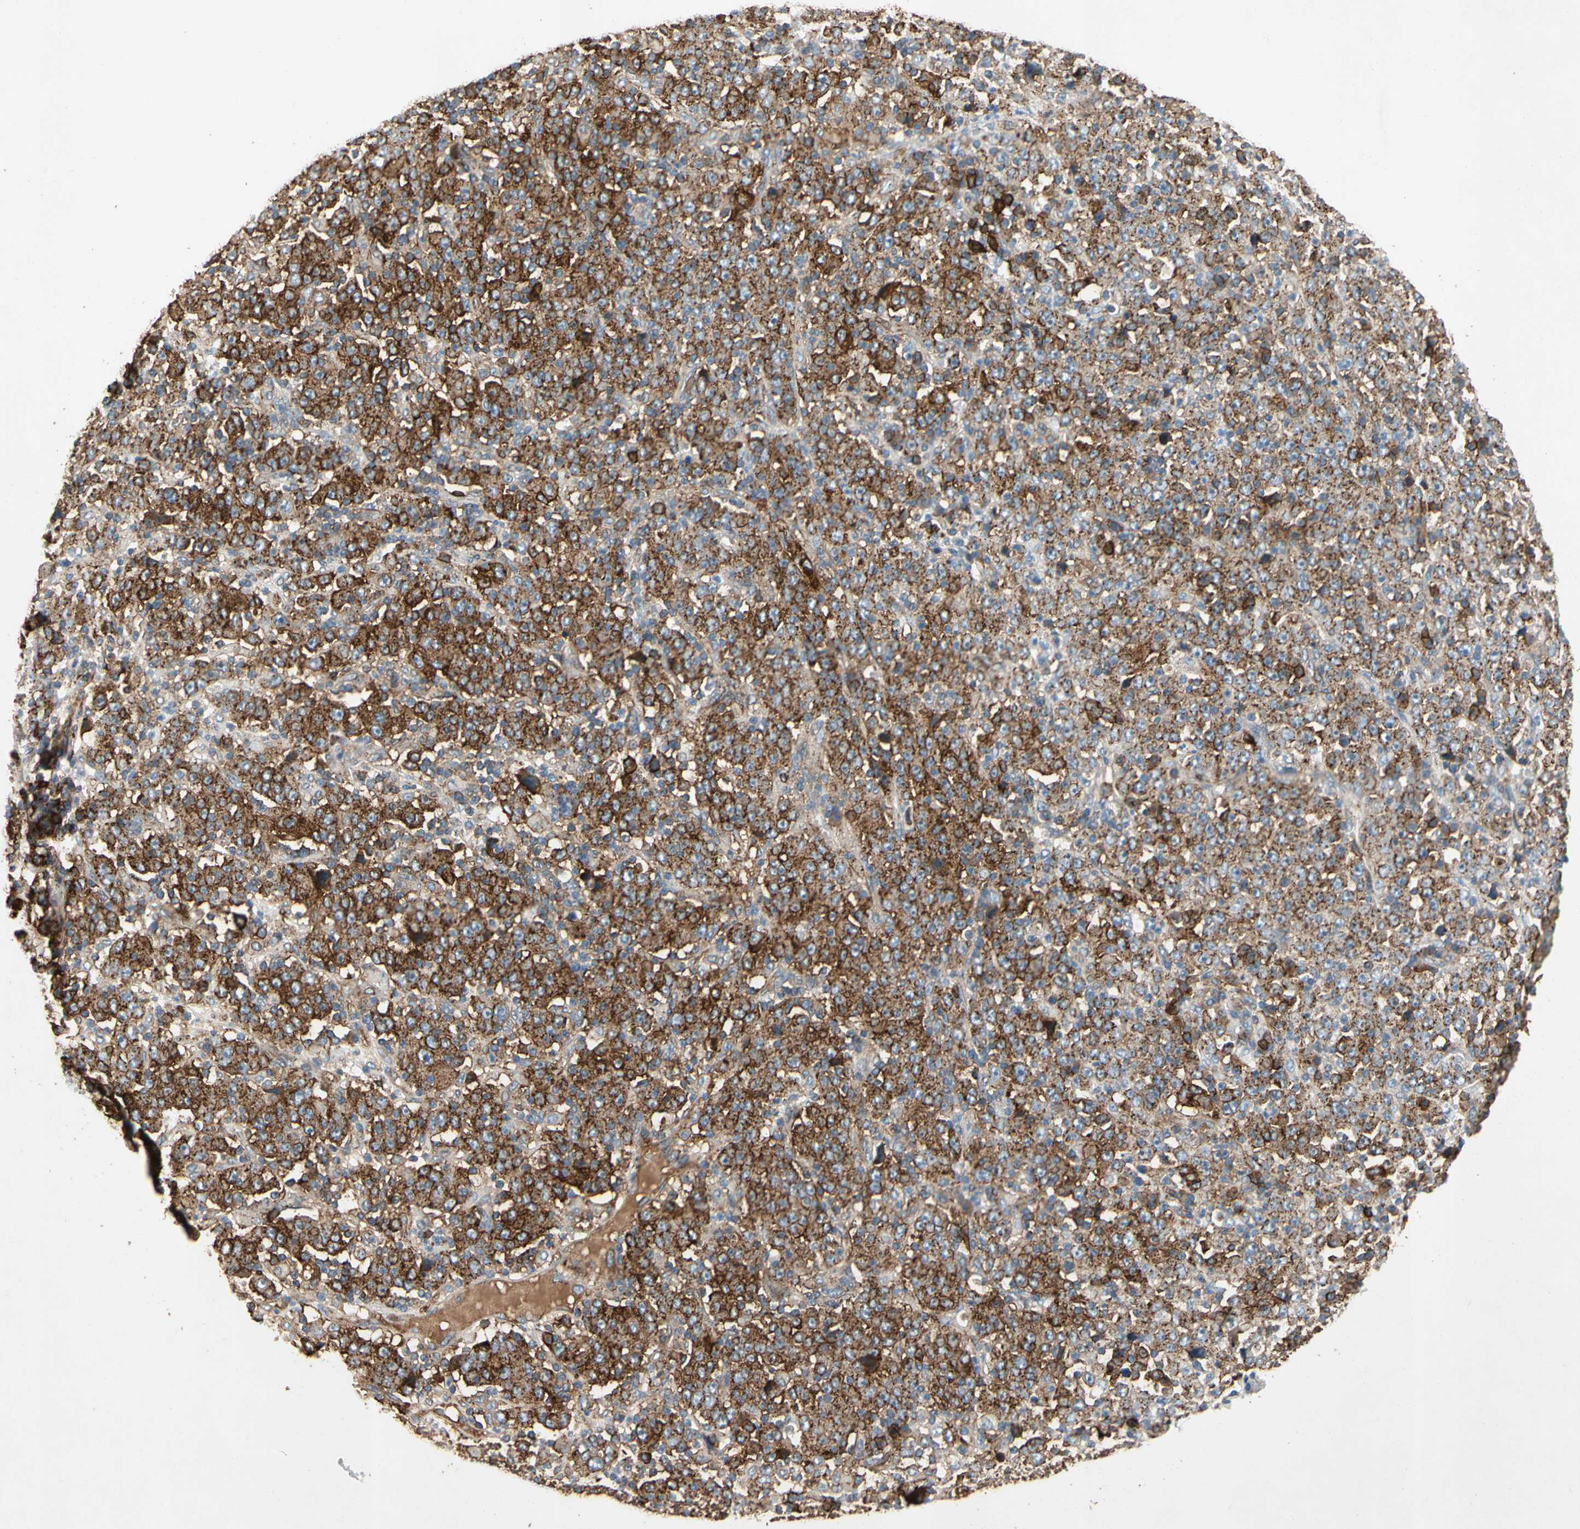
{"staining": {"intensity": "strong", "quantity": ">75%", "location": "cytoplasmic/membranous"}, "tissue": "stomach cancer", "cell_type": "Tumor cells", "image_type": "cancer", "snomed": [{"axis": "morphology", "description": "Normal tissue, NOS"}, {"axis": "morphology", "description": "Adenocarcinoma, NOS"}, {"axis": "topography", "description": "Stomach, upper"}, {"axis": "topography", "description": "Stomach"}], "caption": "High-power microscopy captured an immunohistochemistry photomicrograph of stomach adenocarcinoma, revealing strong cytoplasmic/membranous expression in about >75% of tumor cells. (Stains: DAB (3,3'-diaminobenzidine) in brown, nuclei in blue, Microscopy: brightfield microscopy at high magnification).", "gene": "NDFIP2", "patient": {"sex": "male", "age": 59}}